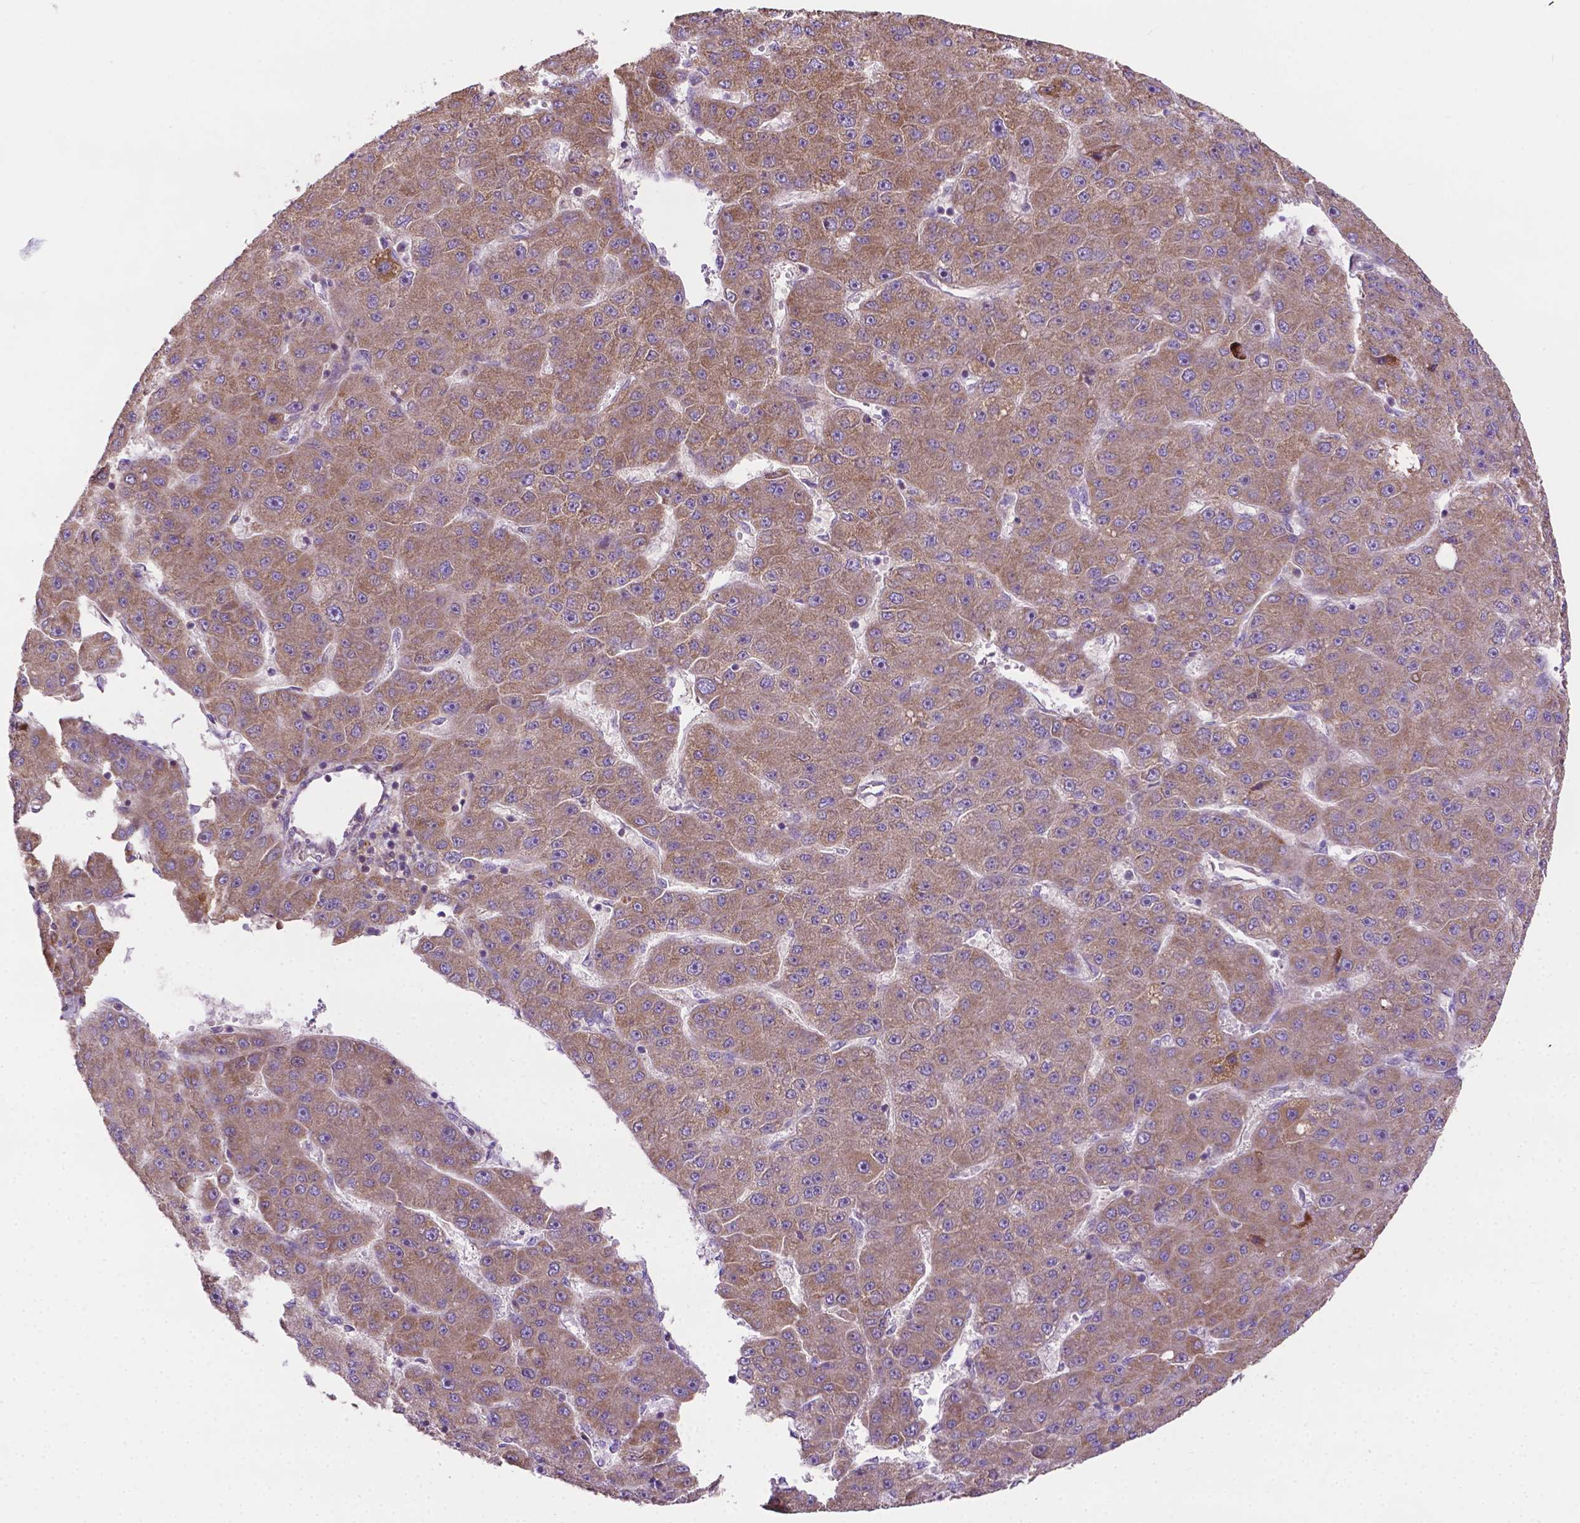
{"staining": {"intensity": "moderate", "quantity": ">75%", "location": "cytoplasmic/membranous"}, "tissue": "liver cancer", "cell_type": "Tumor cells", "image_type": "cancer", "snomed": [{"axis": "morphology", "description": "Carcinoma, Hepatocellular, NOS"}, {"axis": "topography", "description": "Liver"}], "caption": "This image exhibits immunohistochemistry (IHC) staining of human liver hepatocellular carcinoma, with medium moderate cytoplasmic/membranous expression in approximately >75% of tumor cells.", "gene": "ILVBL", "patient": {"sex": "male", "age": 67}}